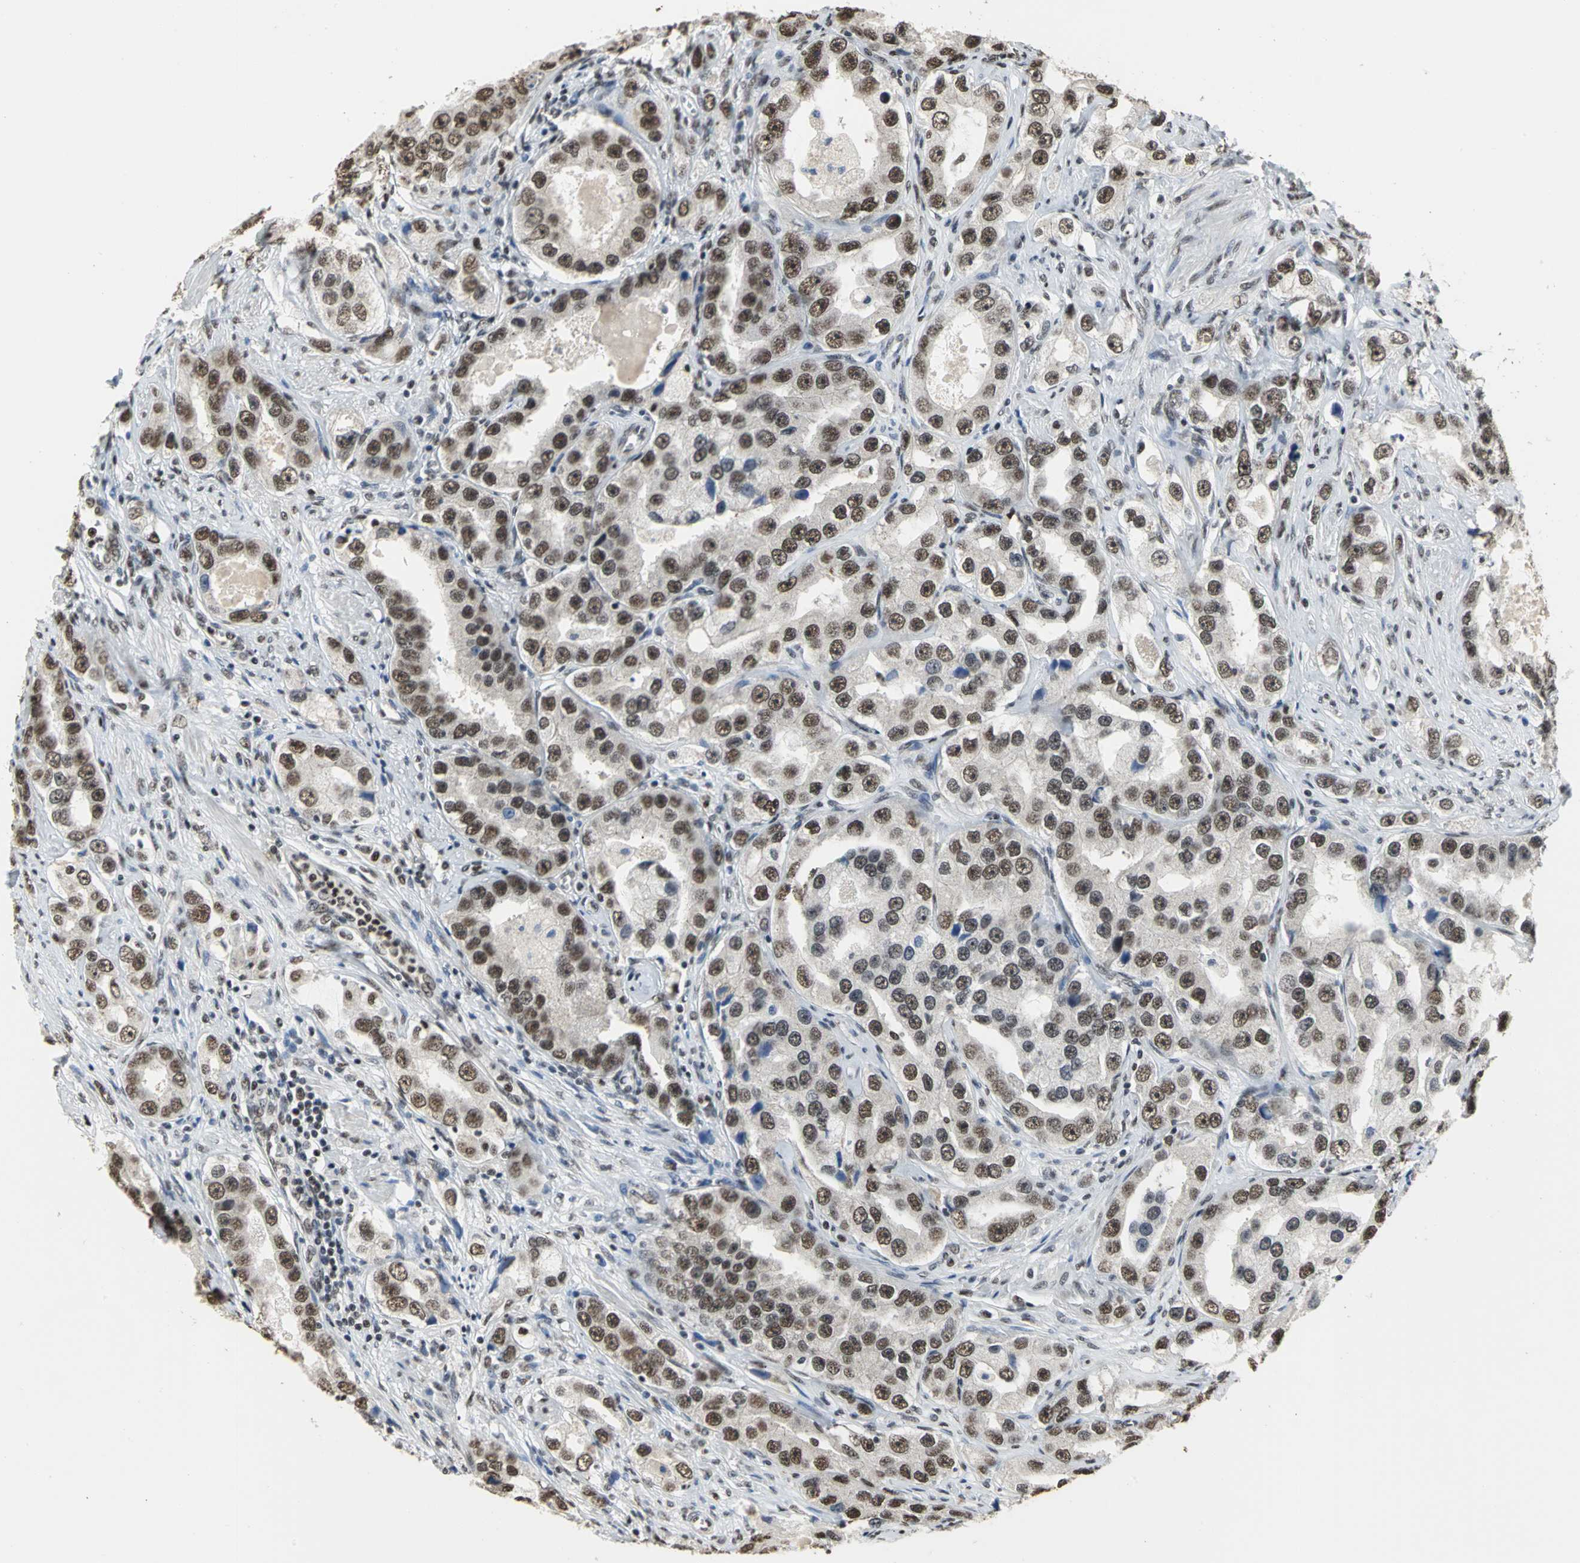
{"staining": {"intensity": "strong", "quantity": ">75%", "location": "nuclear"}, "tissue": "prostate cancer", "cell_type": "Tumor cells", "image_type": "cancer", "snomed": [{"axis": "morphology", "description": "Adenocarcinoma, High grade"}, {"axis": "topography", "description": "Prostate"}], "caption": "High-magnification brightfield microscopy of prostate cancer (adenocarcinoma (high-grade)) stained with DAB (3,3'-diaminobenzidine) (brown) and counterstained with hematoxylin (blue). tumor cells exhibit strong nuclear expression is appreciated in approximately>75% of cells. (DAB (3,3'-diaminobenzidine) IHC with brightfield microscopy, high magnification).", "gene": "CCDC88C", "patient": {"sex": "male", "age": 63}}